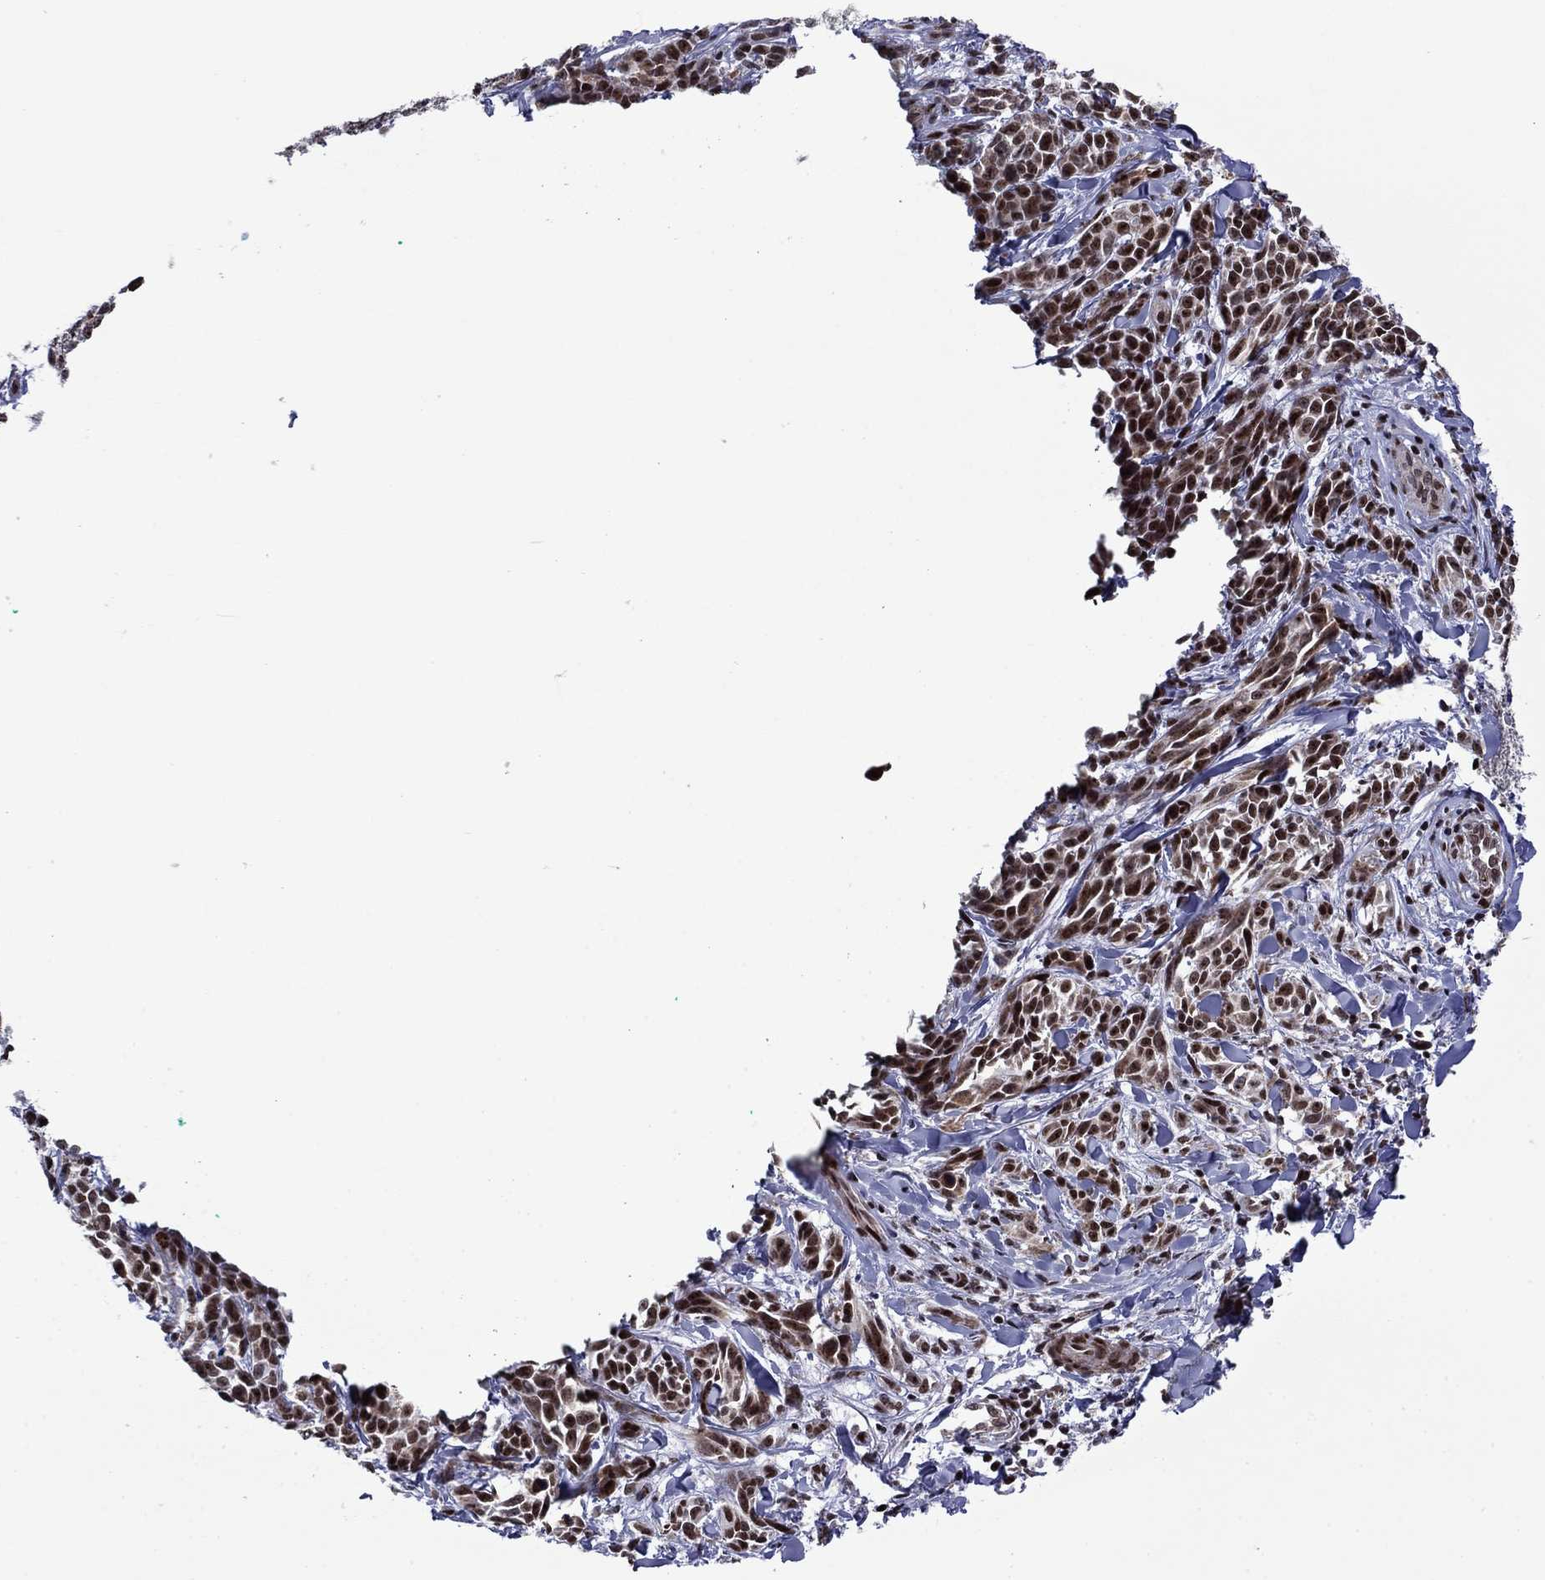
{"staining": {"intensity": "strong", "quantity": ">75%", "location": "nuclear"}, "tissue": "melanoma", "cell_type": "Tumor cells", "image_type": "cancer", "snomed": [{"axis": "morphology", "description": "Malignant melanoma, NOS"}, {"axis": "topography", "description": "Skin"}], "caption": "Protein expression analysis of human melanoma reveals strong nuclear positivity in about >75% of tumor cells. (Brightfield microscopy of DAB IHC at high magnification).", "gene": "SURF2", "patient": {"sex": "female", "age": 88}}